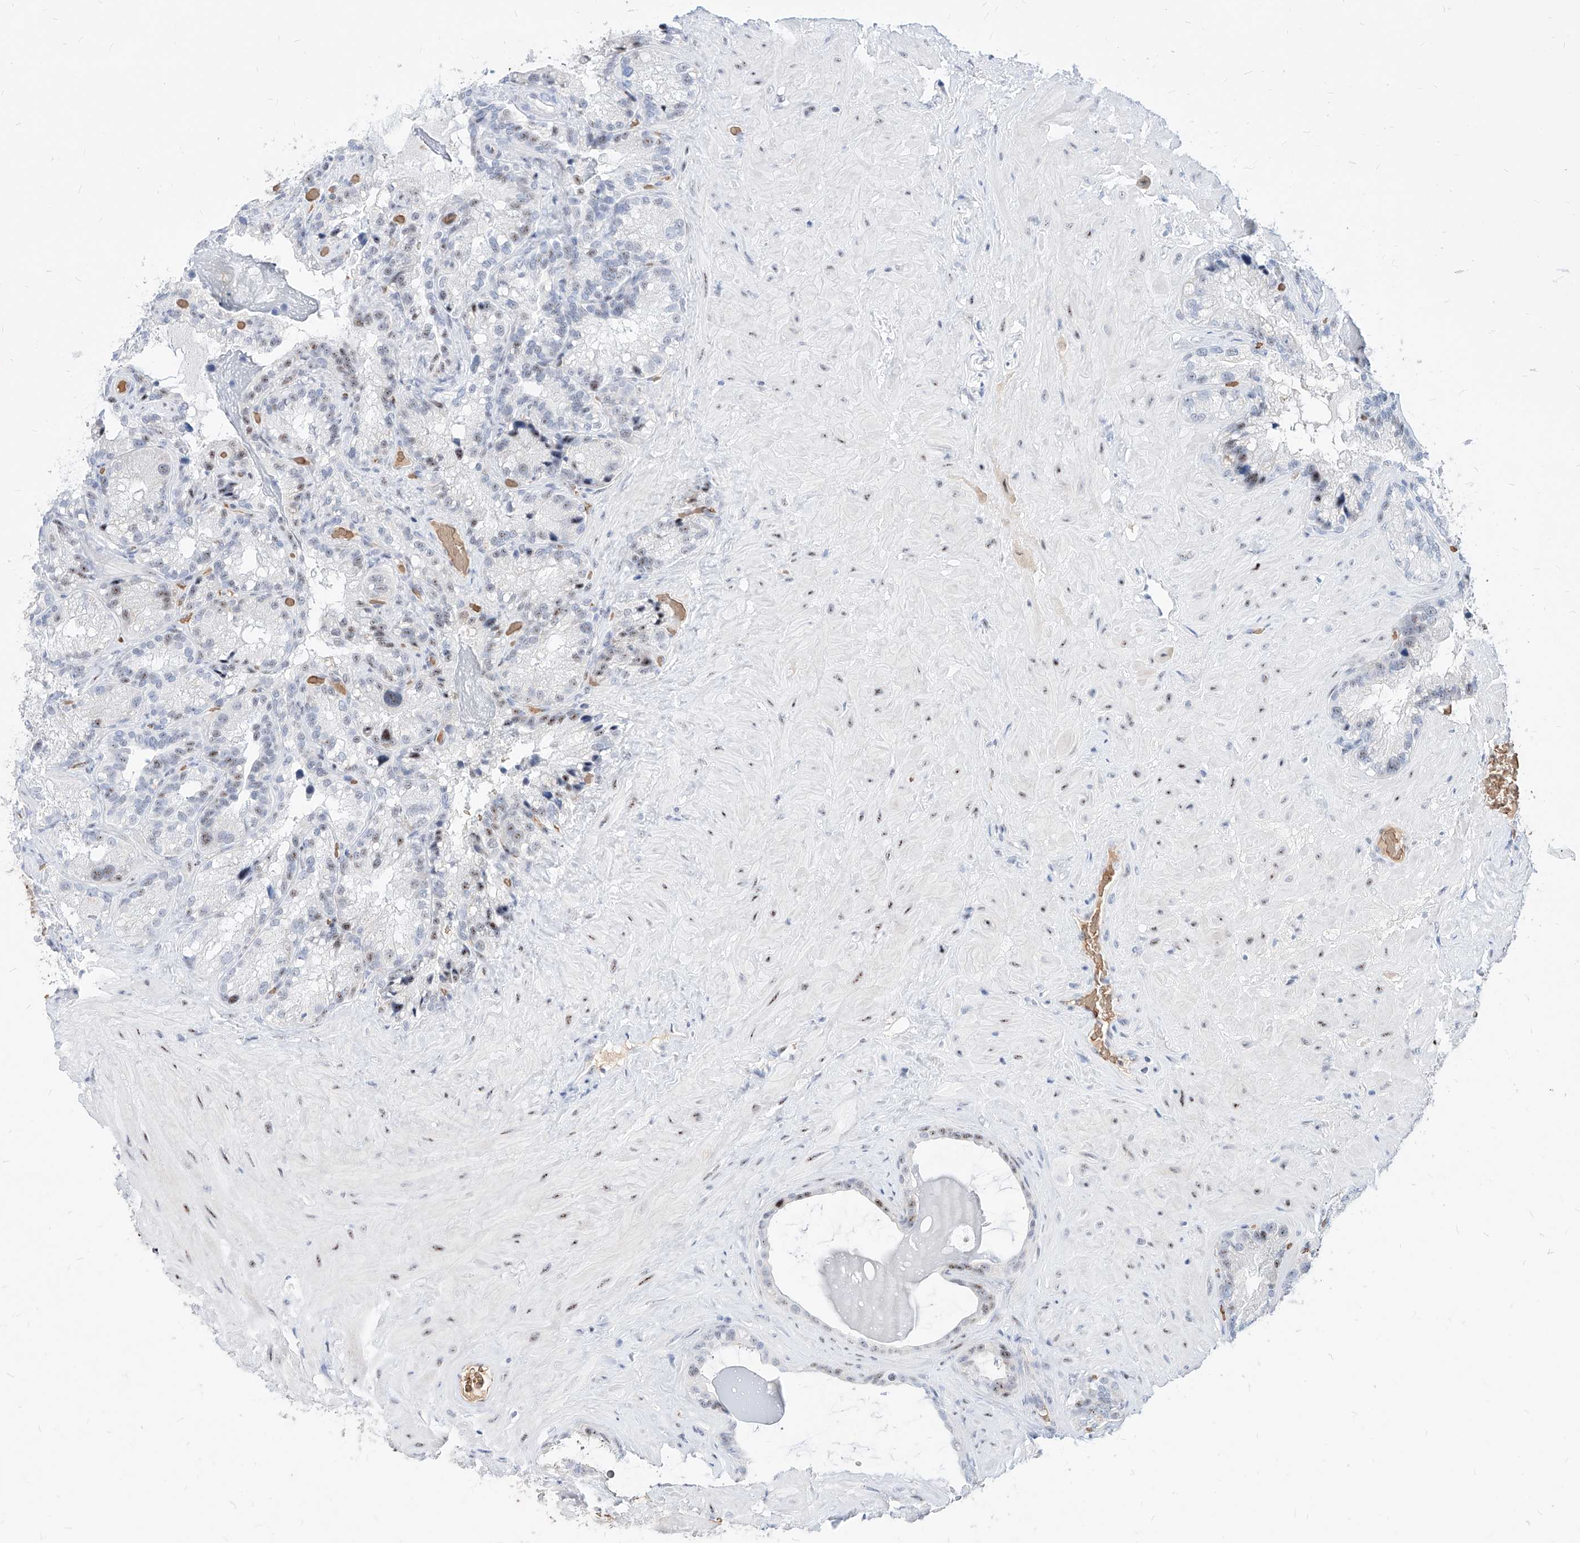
{"staining": {"intensity": "weak", "quantity": "25%-75%", "location": "nuclear"}, "tissue": "seminal vesicle", "cell_type": "Glandular cells", "image_type": "normal", "snomed": [{"axis": "morphology", "description": "Normal tissue, NOS"}, {"axis": "topography", "description": "Prostate"}, {"axis": "topography", "description": "Seminal veicle"}], "caption": "Immunohistochemical staining of unremarkable human seminal vesicle exhibits low levels of weak nuclear expression in approximately 25%-75% of glandular cells.", "gene": "ZFP42", "patient": {"sex": "male", "age": 68}}